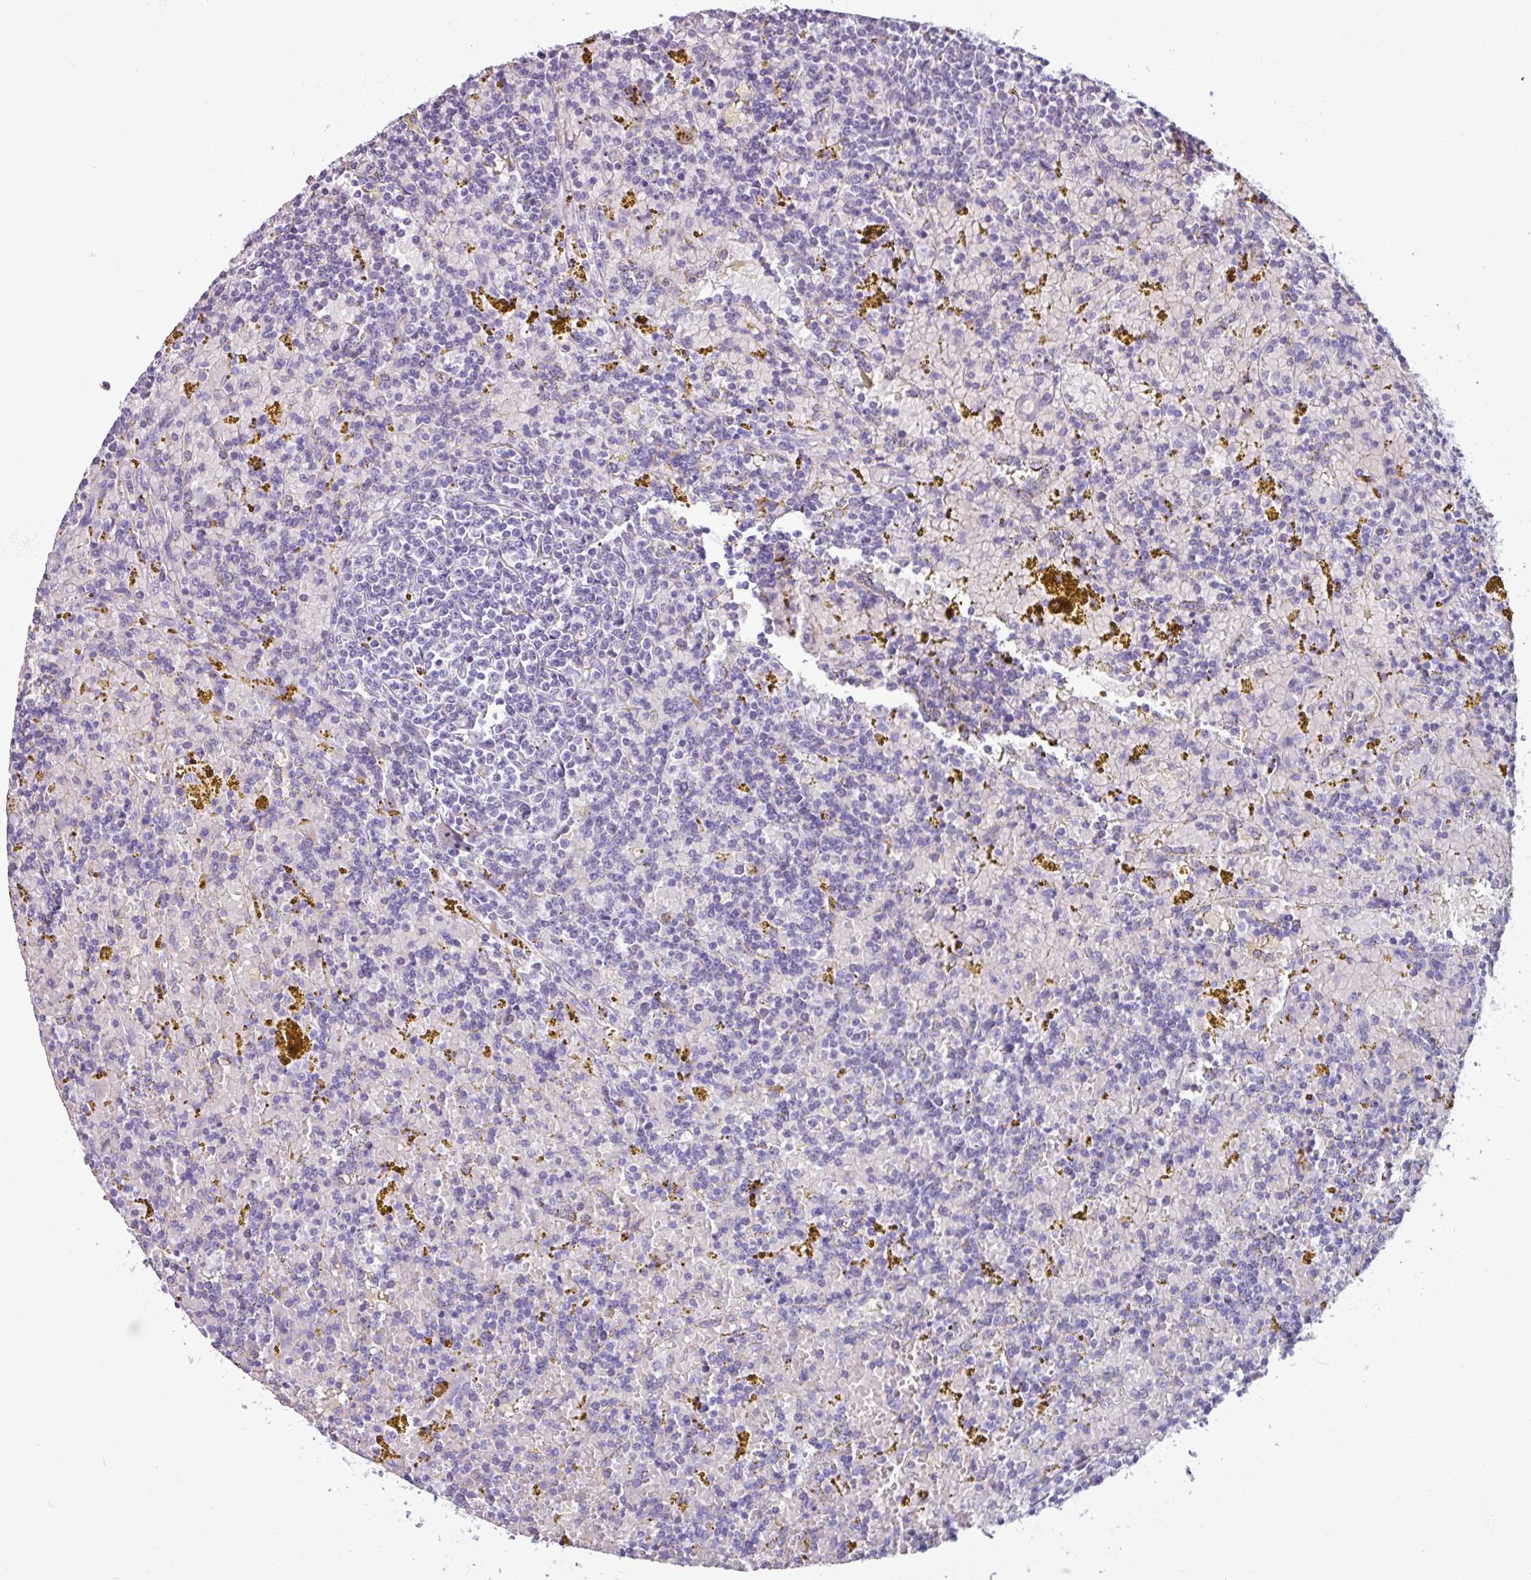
{"staining": {"intensity": "negative", "quantity": "none", "location": "none"}, "tissue": "lymphoma", "cell_type": "Tumor cells", "image_type": "cancer", "snomed": [{"axis": "morphology", "description": "Malignant lymphoma, non-Hodgkin's type, Low grade"}, {"axis": "topography", "description": "Spleen"}, {"axis": "topography", "description": "Lymph node"}], "caption": "High magnification brightfield microscopy of malignant lymphoma, non-Hodgkin's type (low-grade) stained with DAB (brown) and counterstained with hematoxylin (blue): tumor cells show no significant staining.", "gene": "SPESP1", "patient": {"sex": "female", "age": 66}}